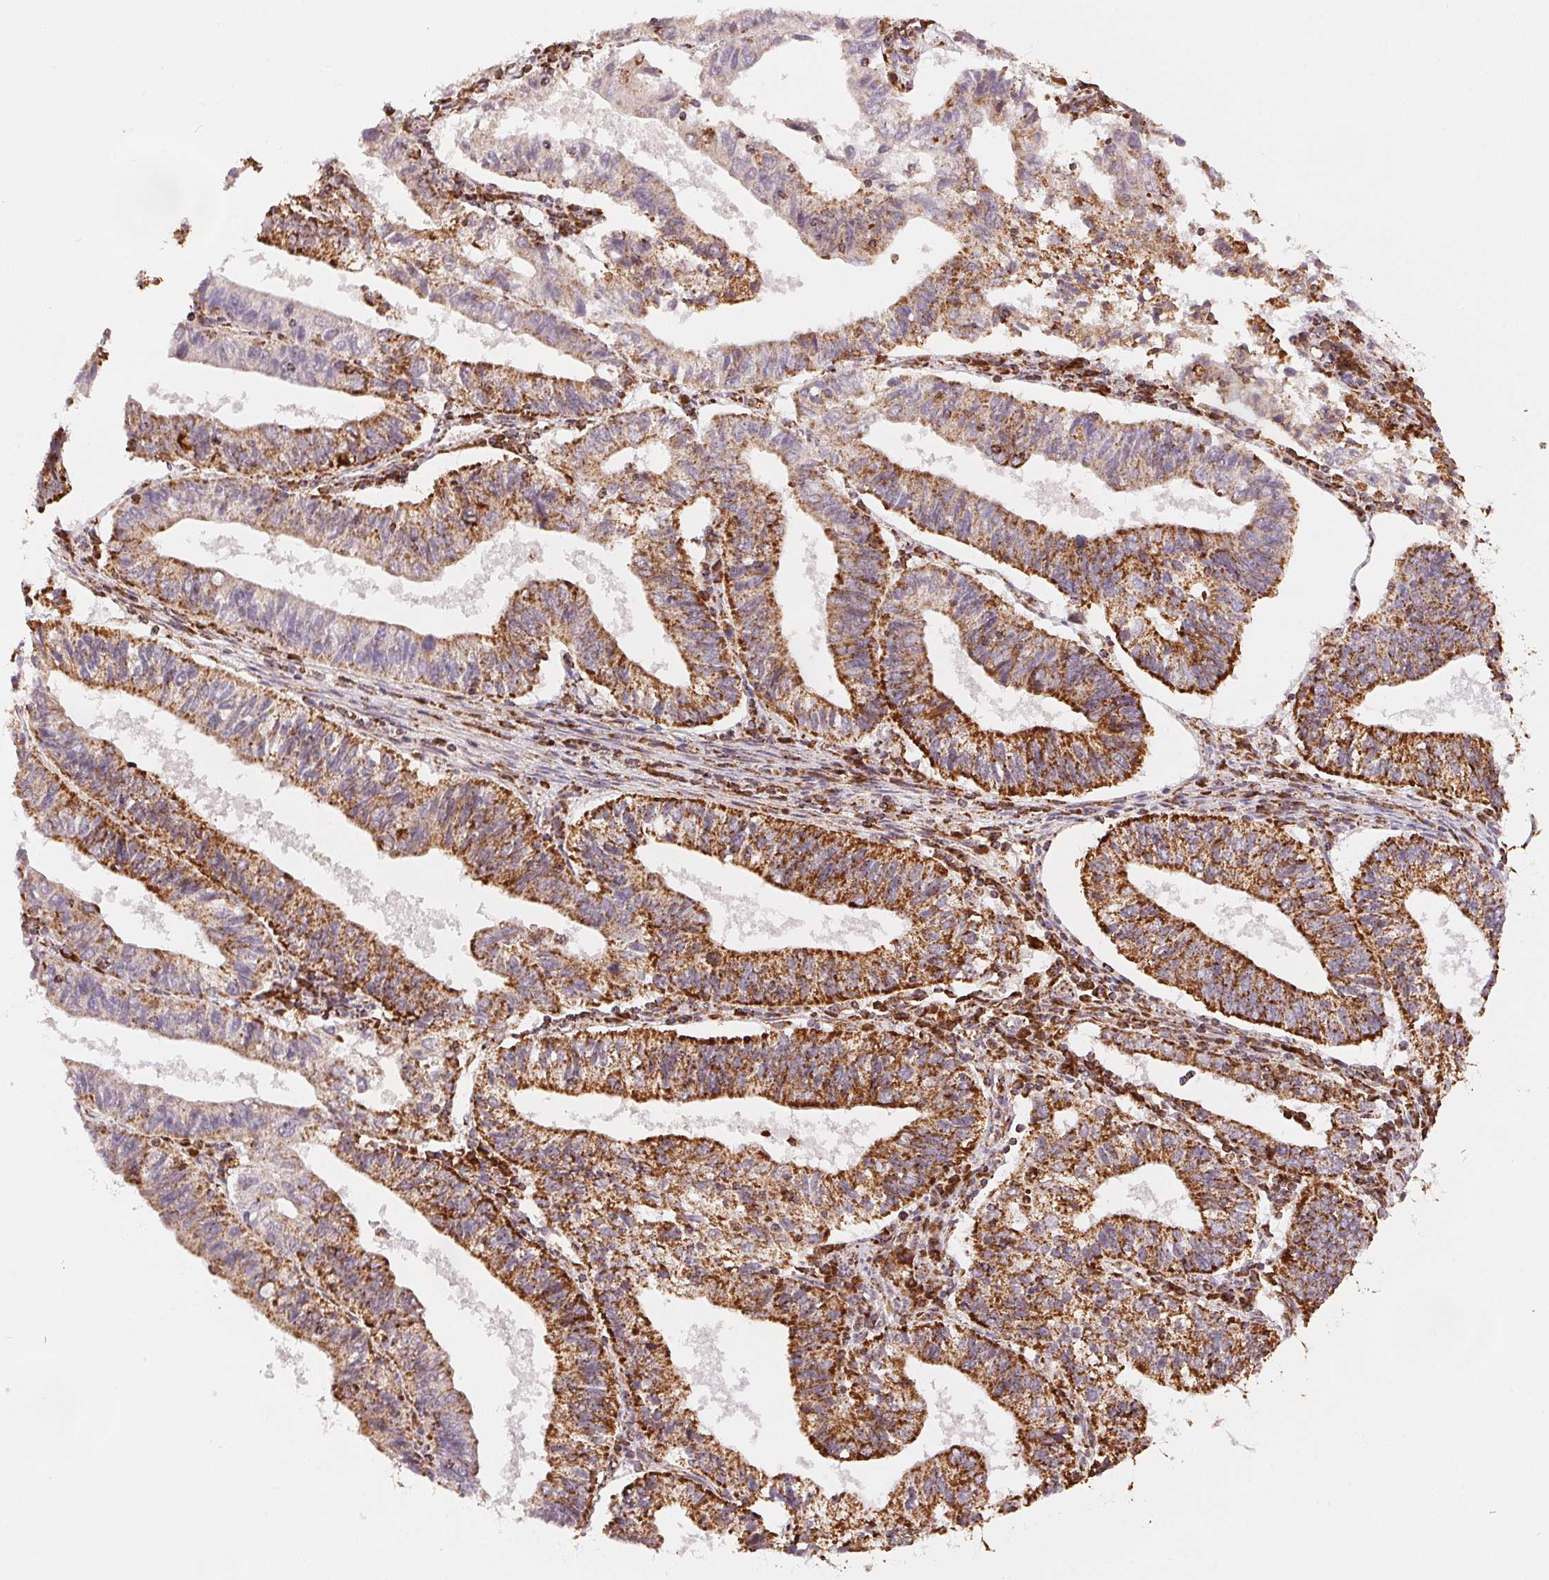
{"staining": {"intensity": "strong", "quantity": "25%-75%", "location": "cytoplasmic/membranous"}, "tissue": "endometrial cancer", "cell_type": "Tumor cells", "image_type": "cancer", "snomed": [{"axis": "morphology", "description": "Adenocarcinoma, NOS"}, {"axis": "topography", "description": "Endometrium"}], "caption": "An image of endometrial cancer (adenocarcinoma) stained for a protein demonstrates strong cytoplasmic/membranous brown staining in tumor cells.", "gene": "SDHB", "patient": {"sex": "female", "age": 82}}